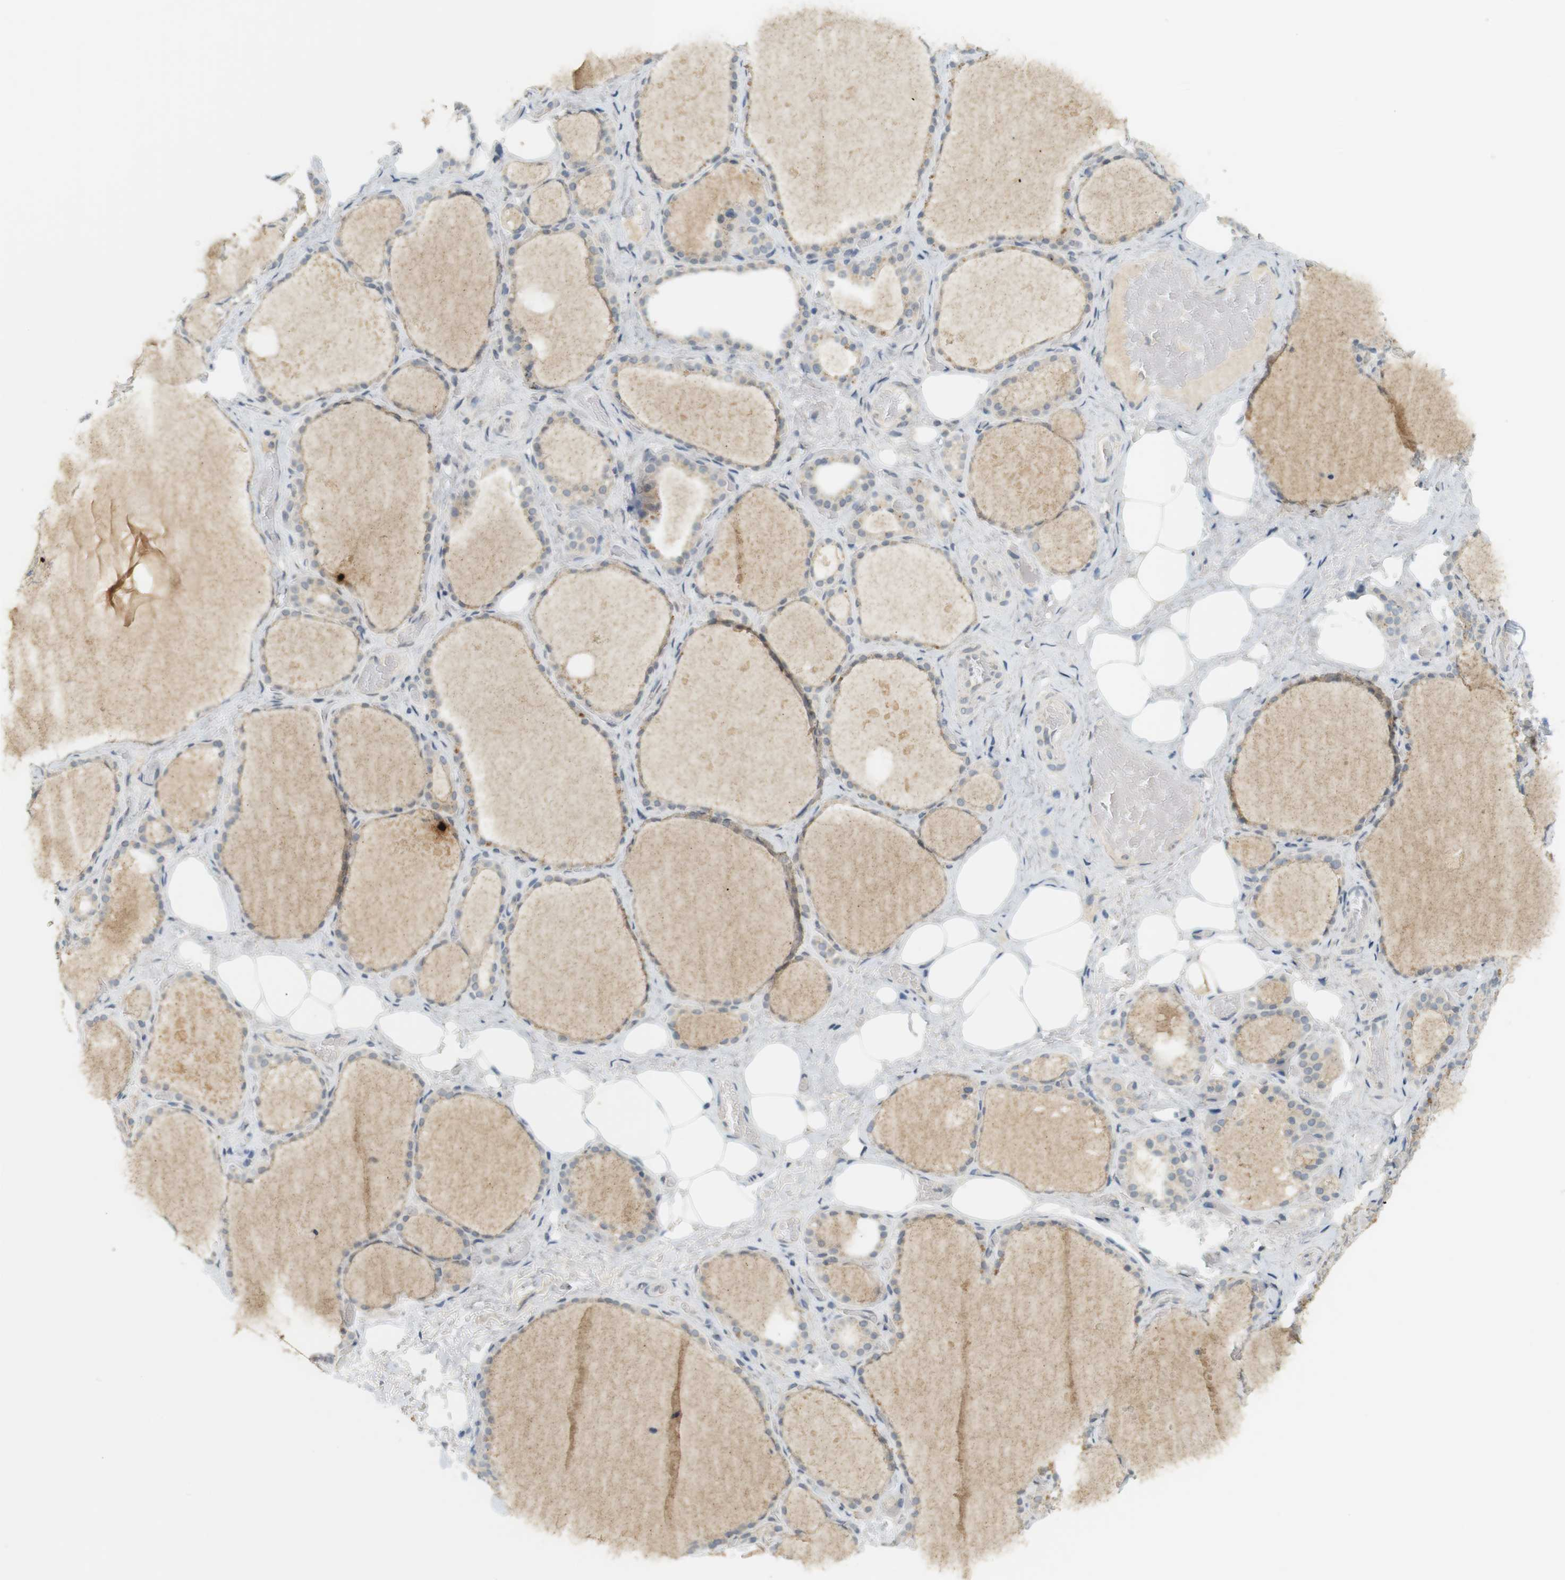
{"staining": {"intensity": "weak", "quantity": ">75%", "location": "cytoplasmic/membranous"}, "tissue": "thyroid gland", "cell_type": "Glandular cells", "image_type": "normal", "snomed": [{"axis": "morphology", "description": "Normal tissue, NOS"}, {"axis": "topography", "description": "Thyroid gland"}], "caption": "Immunohistochemical staining of normal human thyroid gland displays low levels of weak cytoplasmic/membranous positivity in approximately >75% of glandular cells. The protein of interest is shown in brown color, while the nuclei are stained blue.", "gene": "TTK", "patient": {"sex": "male", "age": 61}}